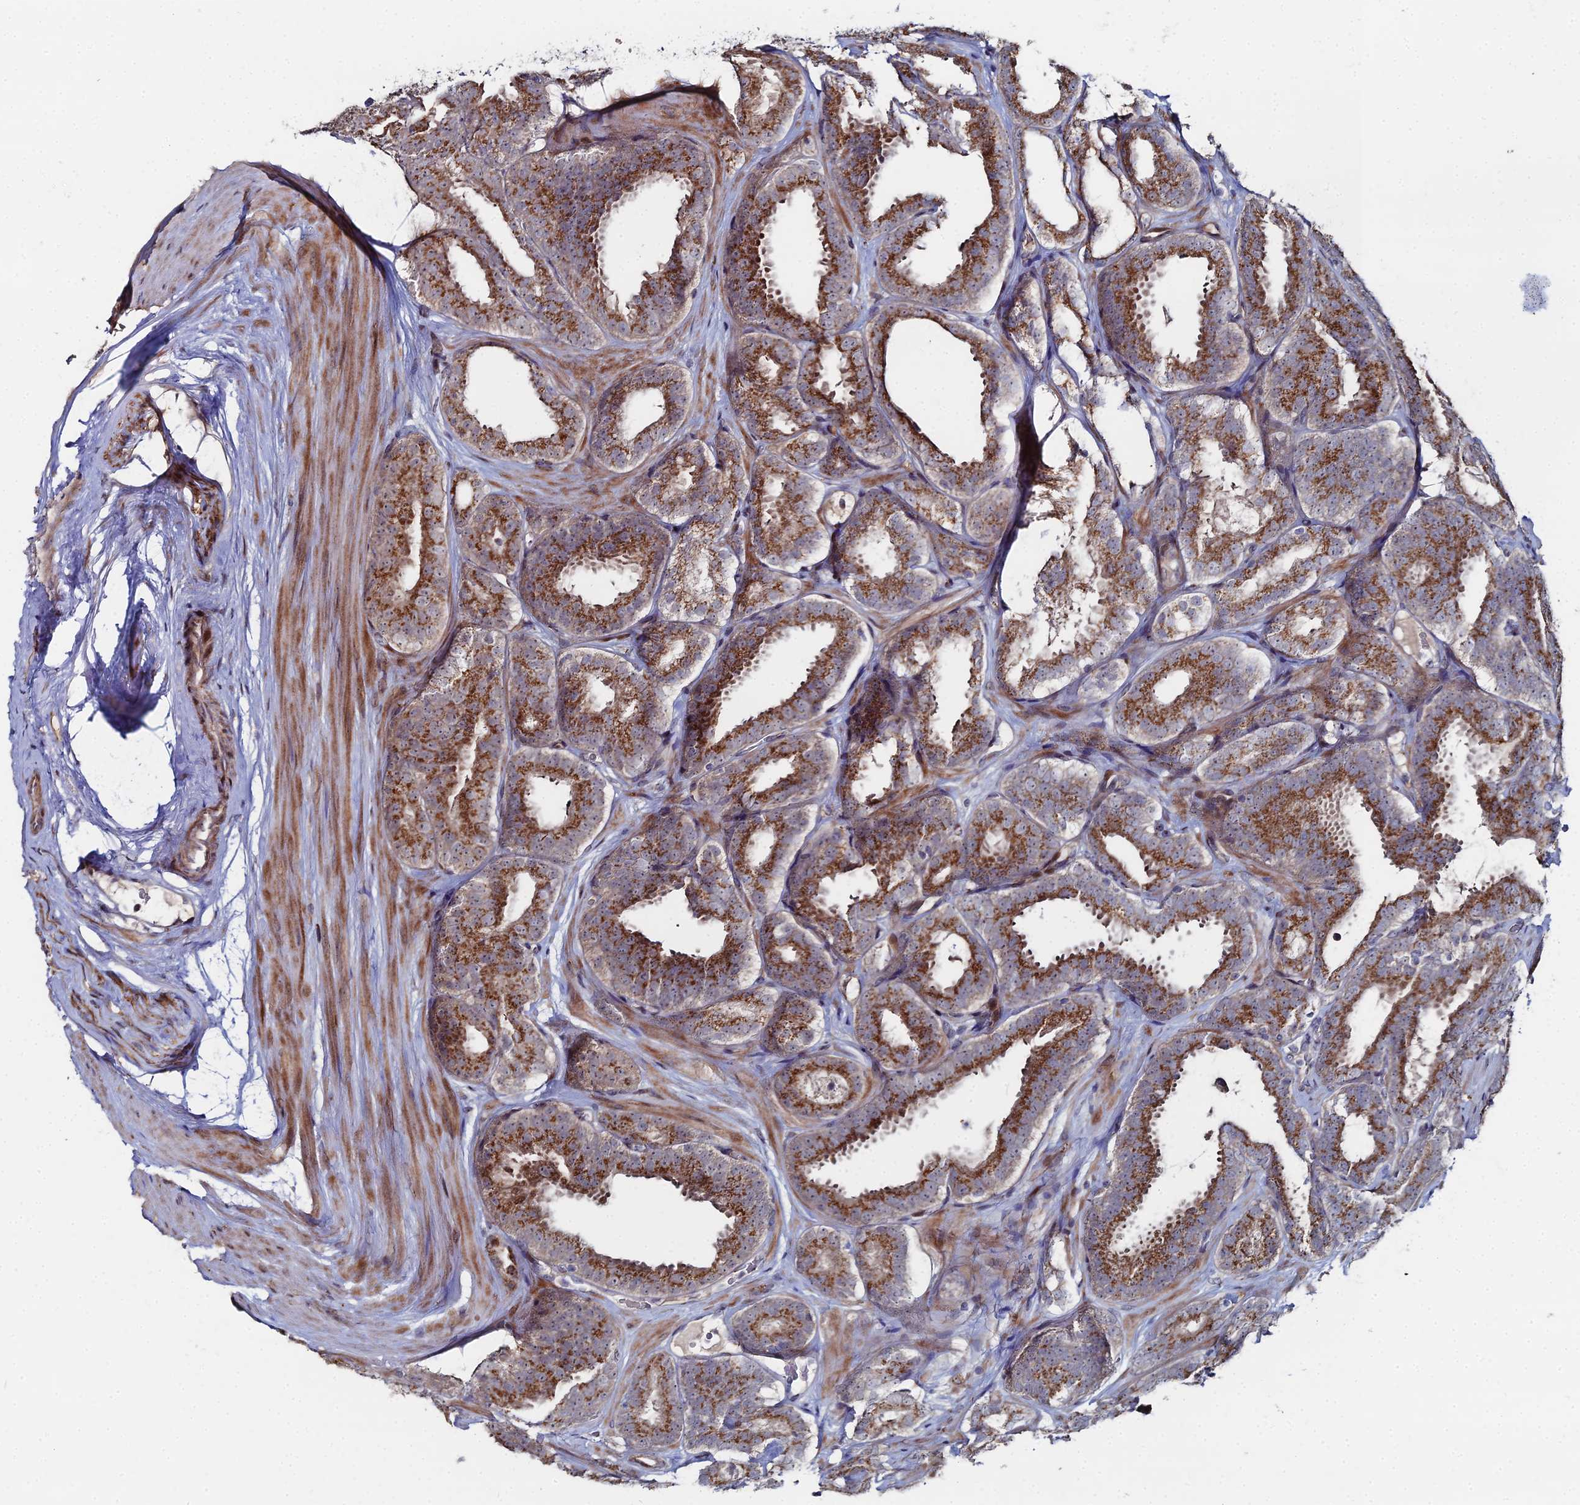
{"staining": {"intensity": "strong", "quantity": ">75%", "location": "cytoplasmic/membranous"}, "tissue": "prostate cancer", "cell_type": "Tumor cells", "image_type": "cancer", "snomed": [{"axis": "morphology", "description": "Adenocarcinoma, High grade"}, {"axis": "topography", "description": "Prostate"}], "caption": "Protein expression analysis of human high-grade adenocarcinoma (prostate) reveals strong cytoplasmic/membranous expression in approximately >75% of tumor cells.", "gene": "SGMS1", "patient": {"sex": "male", "age": 63}}